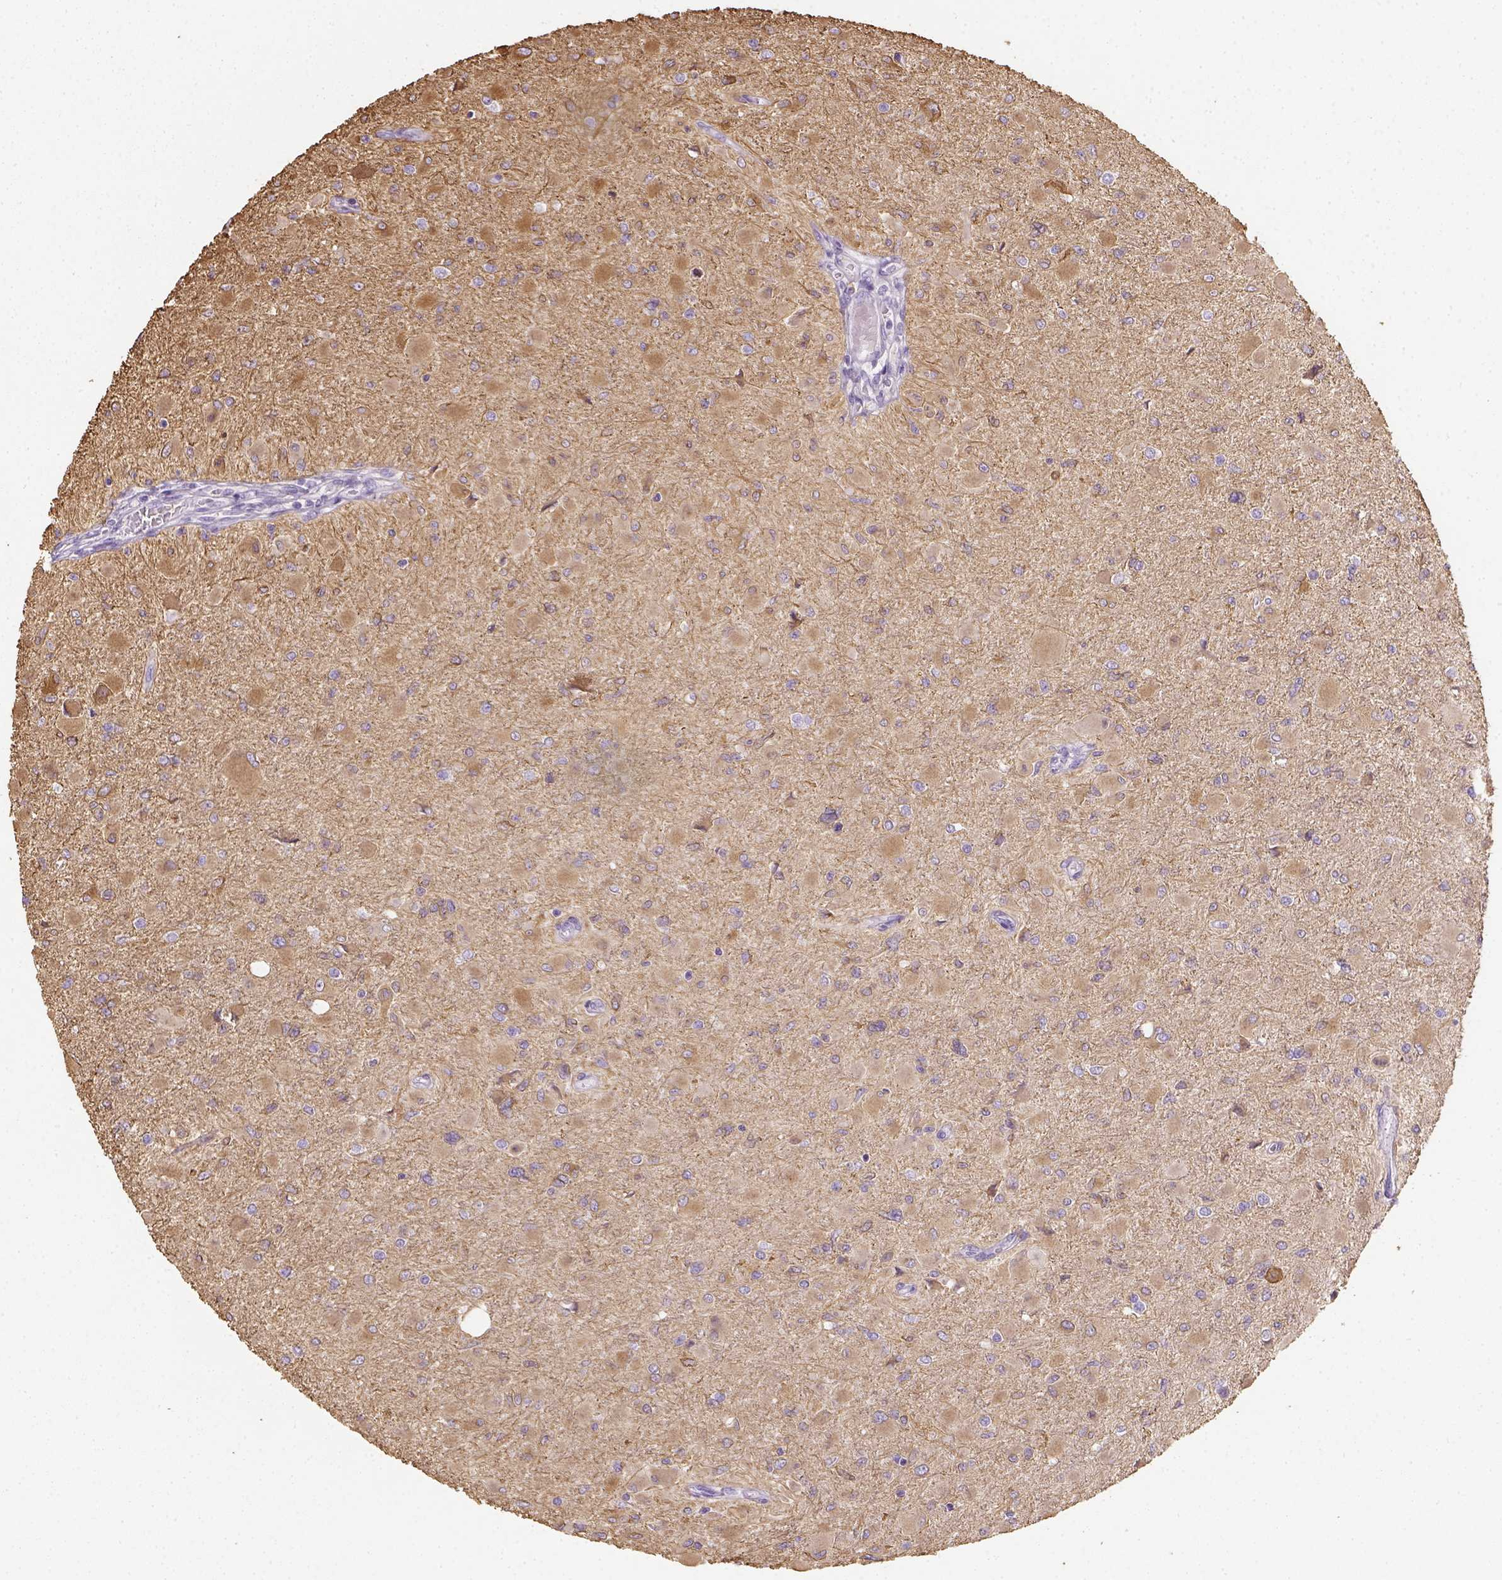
{"staining": {"intensity": "moderate", "quantity": ">75%", "location": "cytoplasmic/membranous"}, "tissue": "glioma", "cell_type": "Tumor cells", "image_type": "cancer", "snomed": [{"axis": "morphology", "description": "Glioma, malignant, High grade"}, {"axis": "topography", "description": "Cerebral cortex"}], "caption": "About >75% of tumor cells in human glioma reveal moderate cytoplasmic/membranous protein expression as visualized by brown immunohistochemical staining.", "gene": "CACNB1", "patient": {"sex": "female", "age": 36}}